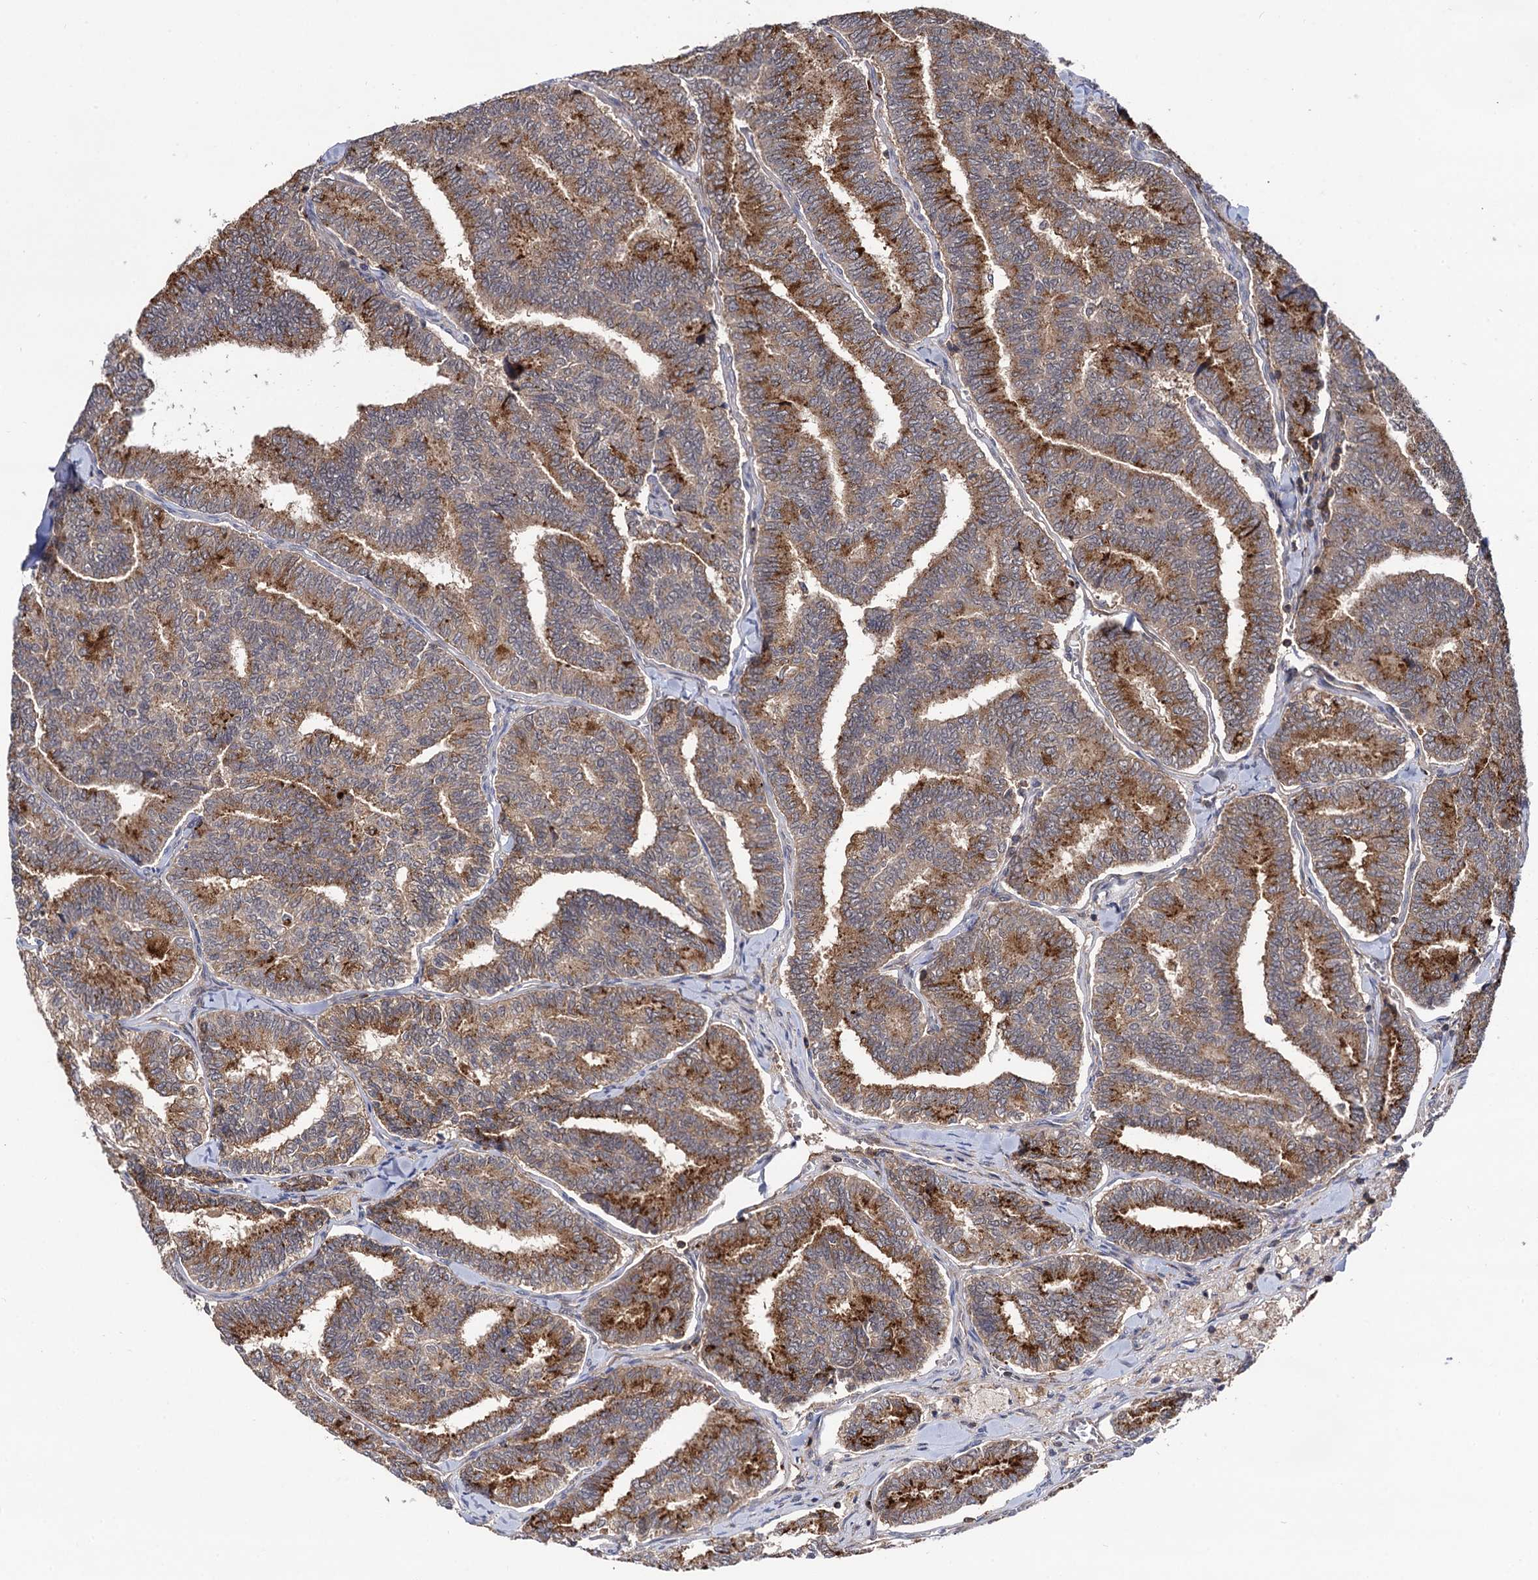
{"staining": {"intensity": "strong", "quantity": "25%-75%", "location": "cytoplasmic/membranous"}, "tissue": "thyroid cancer", "cell_type": "Tumor cells", "image_type": "cancer", "snomed": [{"axis": "morphology", "description": "Papillary adenocarcinoma, NOS"}, {"axis": "topography", "description": "Thyroid gland"}], "caption": "The histopathology image exhibits staining of thyroid cancer (papillary adenocarcinoma), revealing strong cytoplasmic/membranous protein positivity (brown color) within tumor cells.", "gene": "MICAL2", "patient": {"sex": "female", "age": 35}}